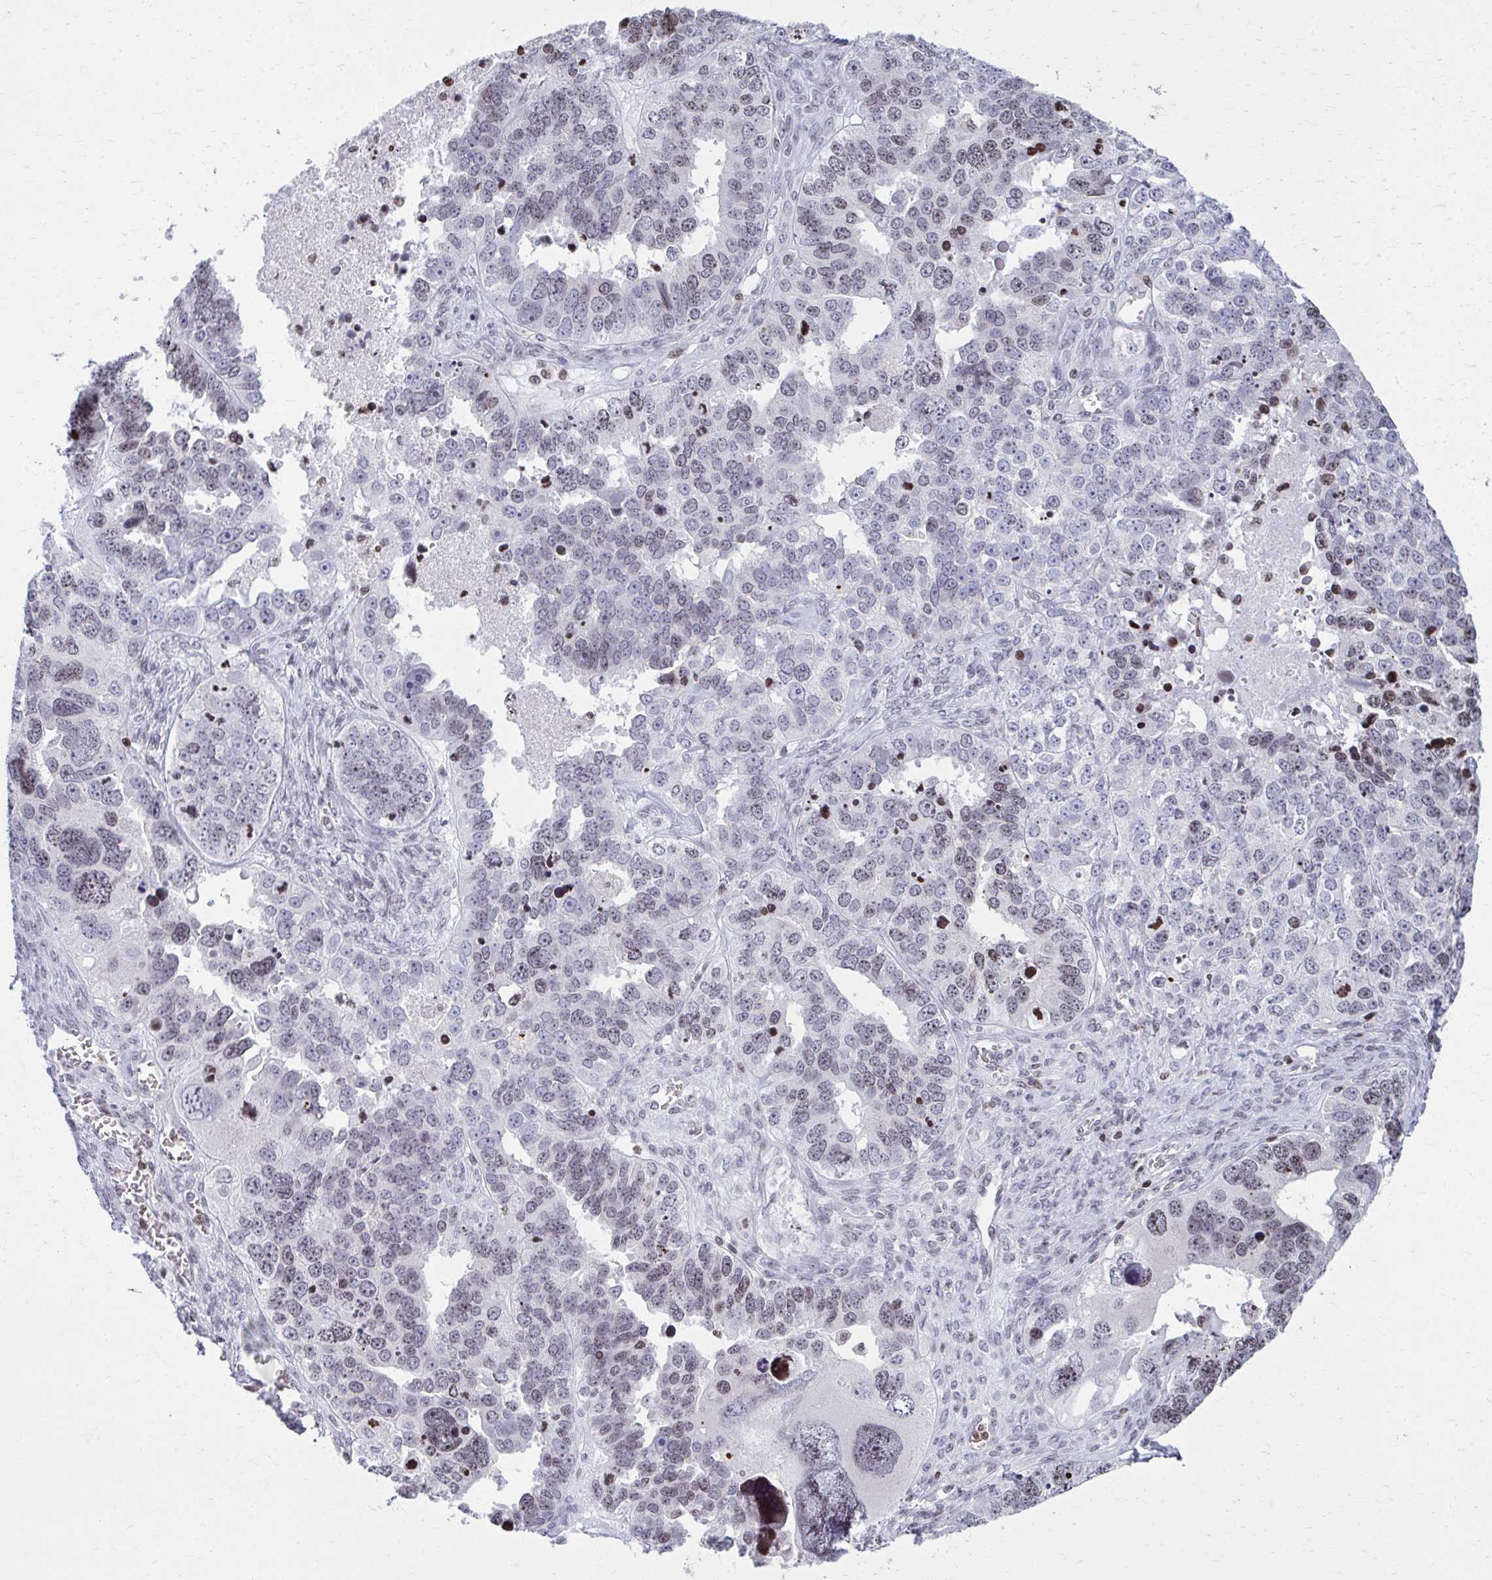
{"staining": {"intensity": "weak", "quantity": "<25%", "location": "nuclear"}, "tissue": "ovarian cancer", "cell_type": "Tumor cells", "image_type": "cancer", "snomed": [{"axis": "morphology", "description": "Cystadenocarcinoma, serous, NOS"}, {"axis": "topography", "description": "Ovary"}], "caption": "Immunohistochemistry micrograph of neoplastic tissue: ovarian cancer (serous cystadenocarcinoma) stained with DAB (3,3'-diaminobenzidine) reveals no significant protein expression in tumor cells.", "gene": "AP5M1", "patient": {"sex": "female", "age": 76}}